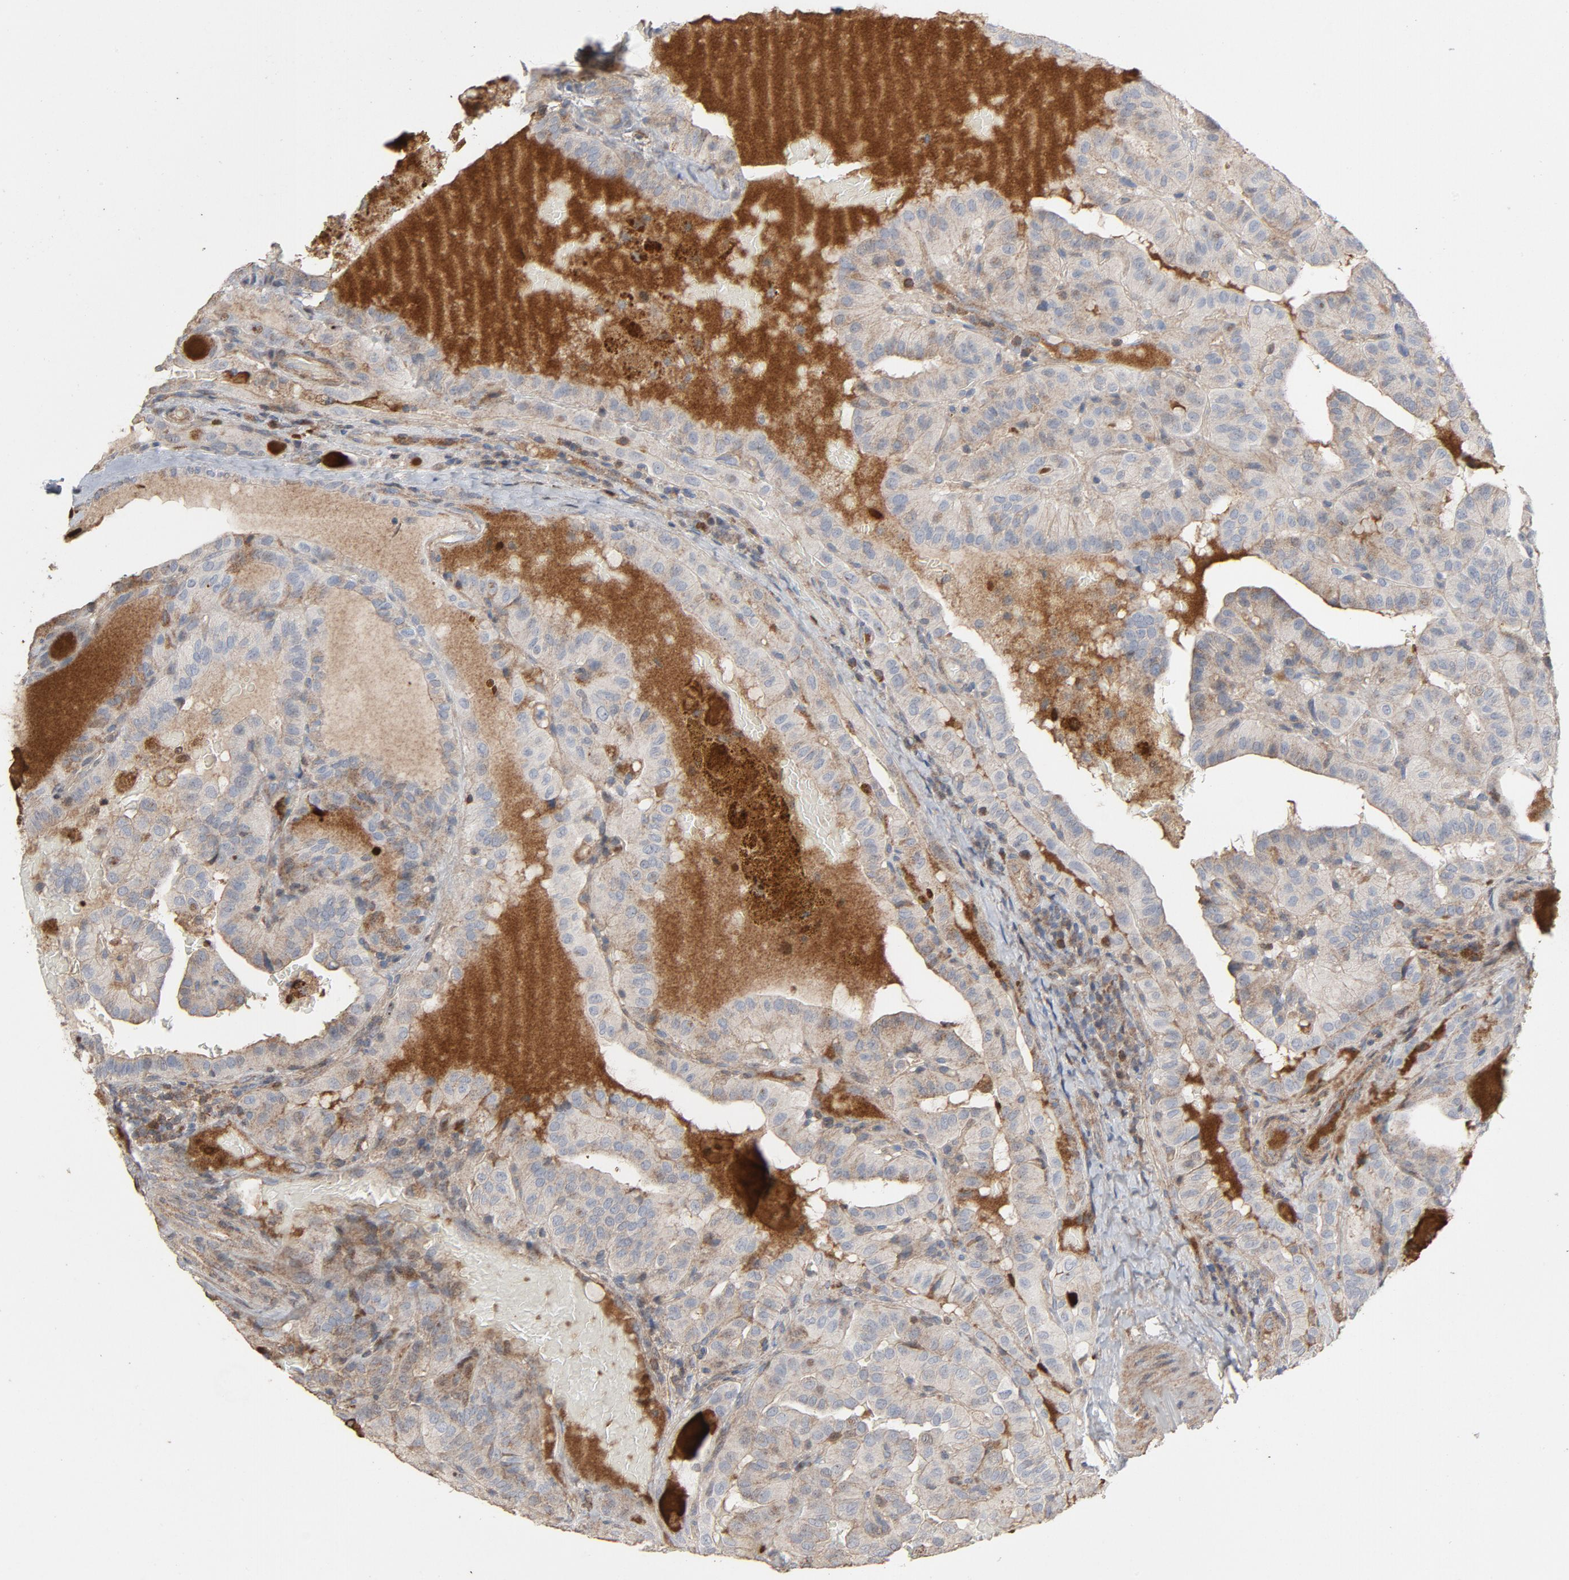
{"staining": {"intensity": "strong", "quantity": ">75%", "location": "cytoplasmic/membranous"}, "tissue": "thyroid cancer", "cell_type": "Tumor cells", "image_type": "cancer", "snomed": [{"axis": "morphology", "description": "Papillary adenocarcinoma, NOS"}, {"axis": "topography", "description": "Thyroid gland"}], "caption": "Protein staining reveals strong cytoplasmic/membranous positivity in about >75% of tumor cells in papillary adenocarcinoma (thyroid).", "gene": "CDK6", "patient": {"sex": "male", "age": 77}}